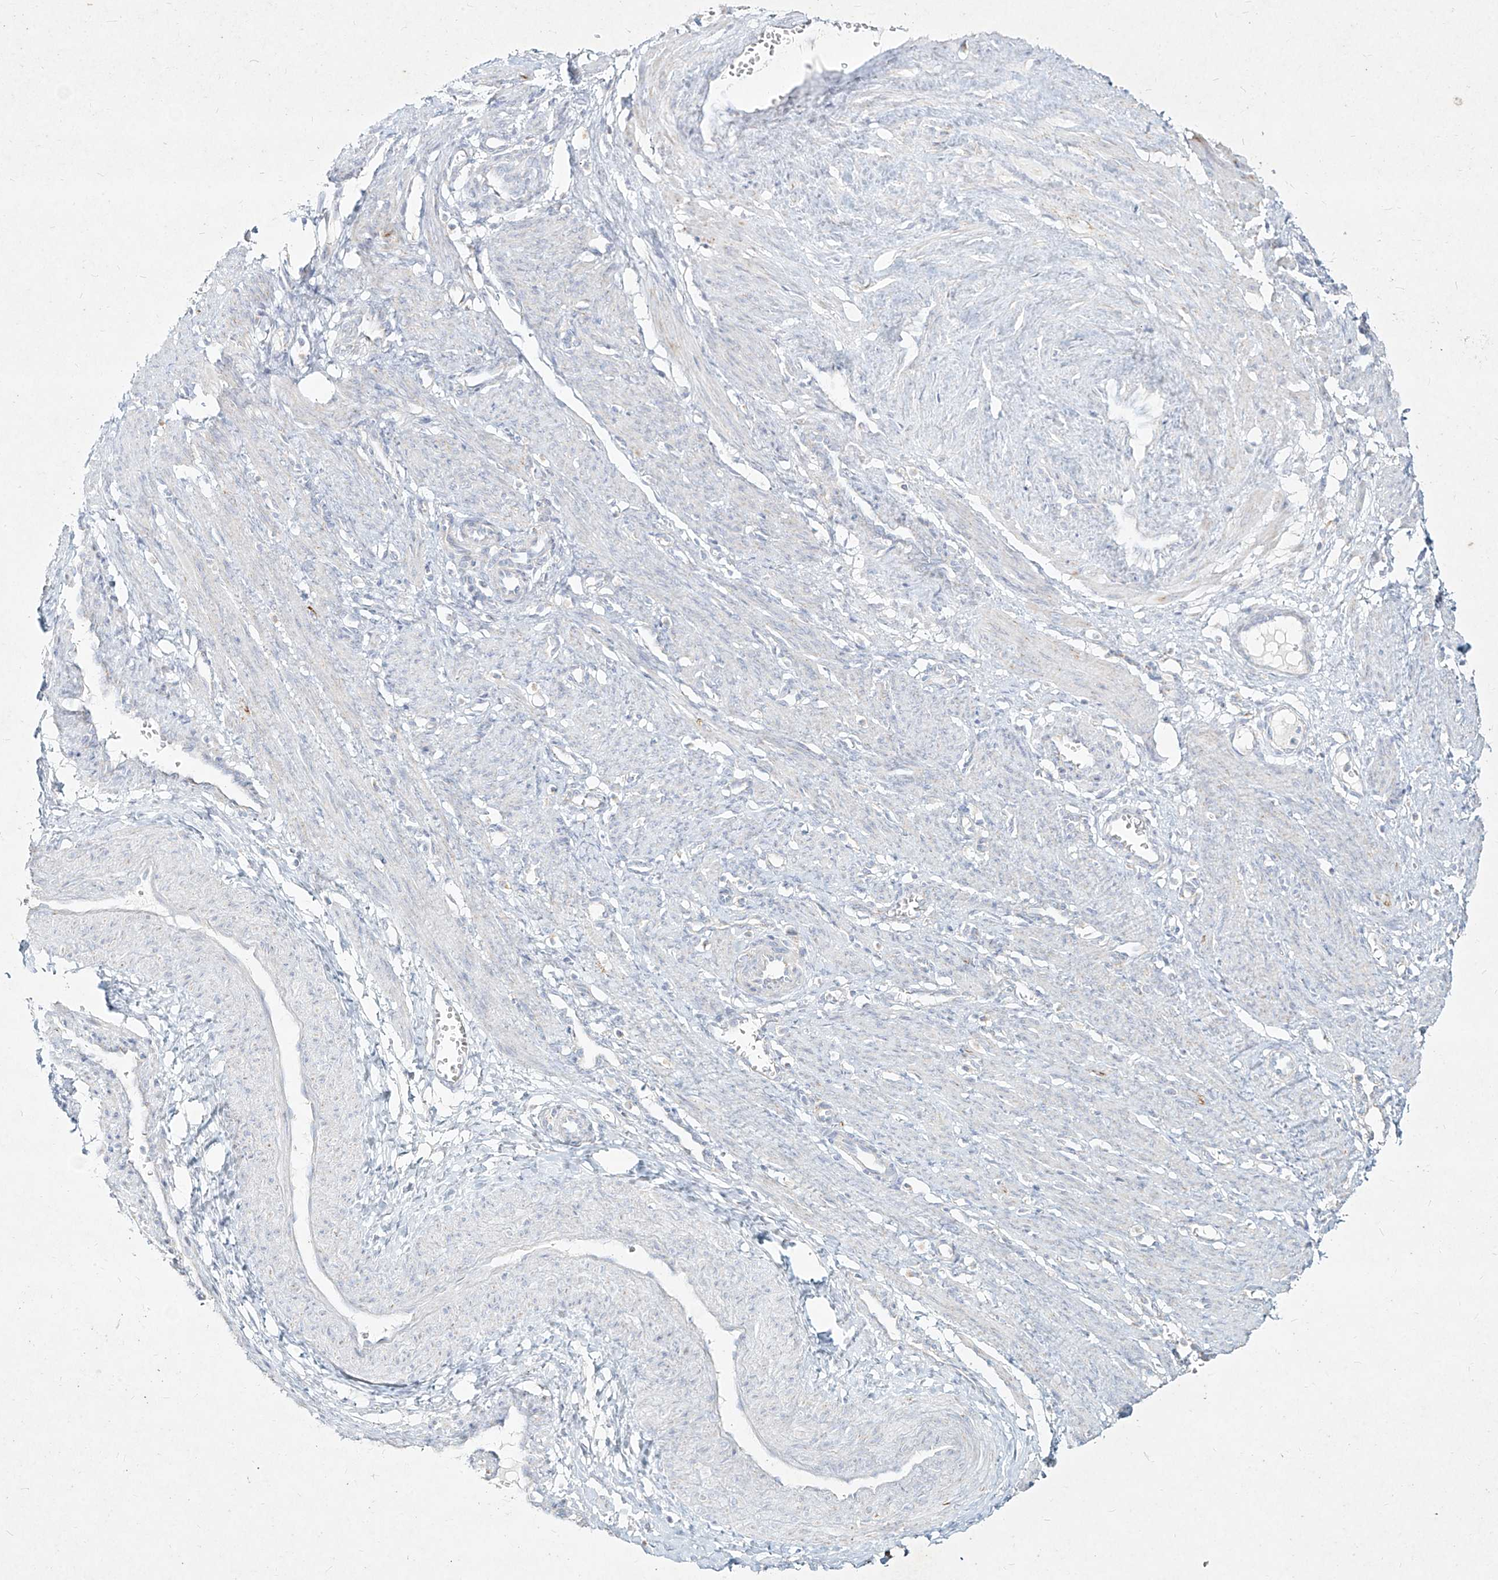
{"staining": {"intensity": "negative", "quantity": "none", "location": "none"}, "tissue": "smooth muscle", "cell_type": "Smooth muscle cells", "image_type": "normal", "snomed": [{"axis": "morphology", "description": "Normal tissue, NOS"}, {"axis": "topography", "description": "Endometrium"}], "caption": "This is a micrograph of IHC staining of normal smooth muscle, which shows no positivity in smooth muscle cells.", "gene": "MTX2", "patient": {"sex": "female", "age": 33}}